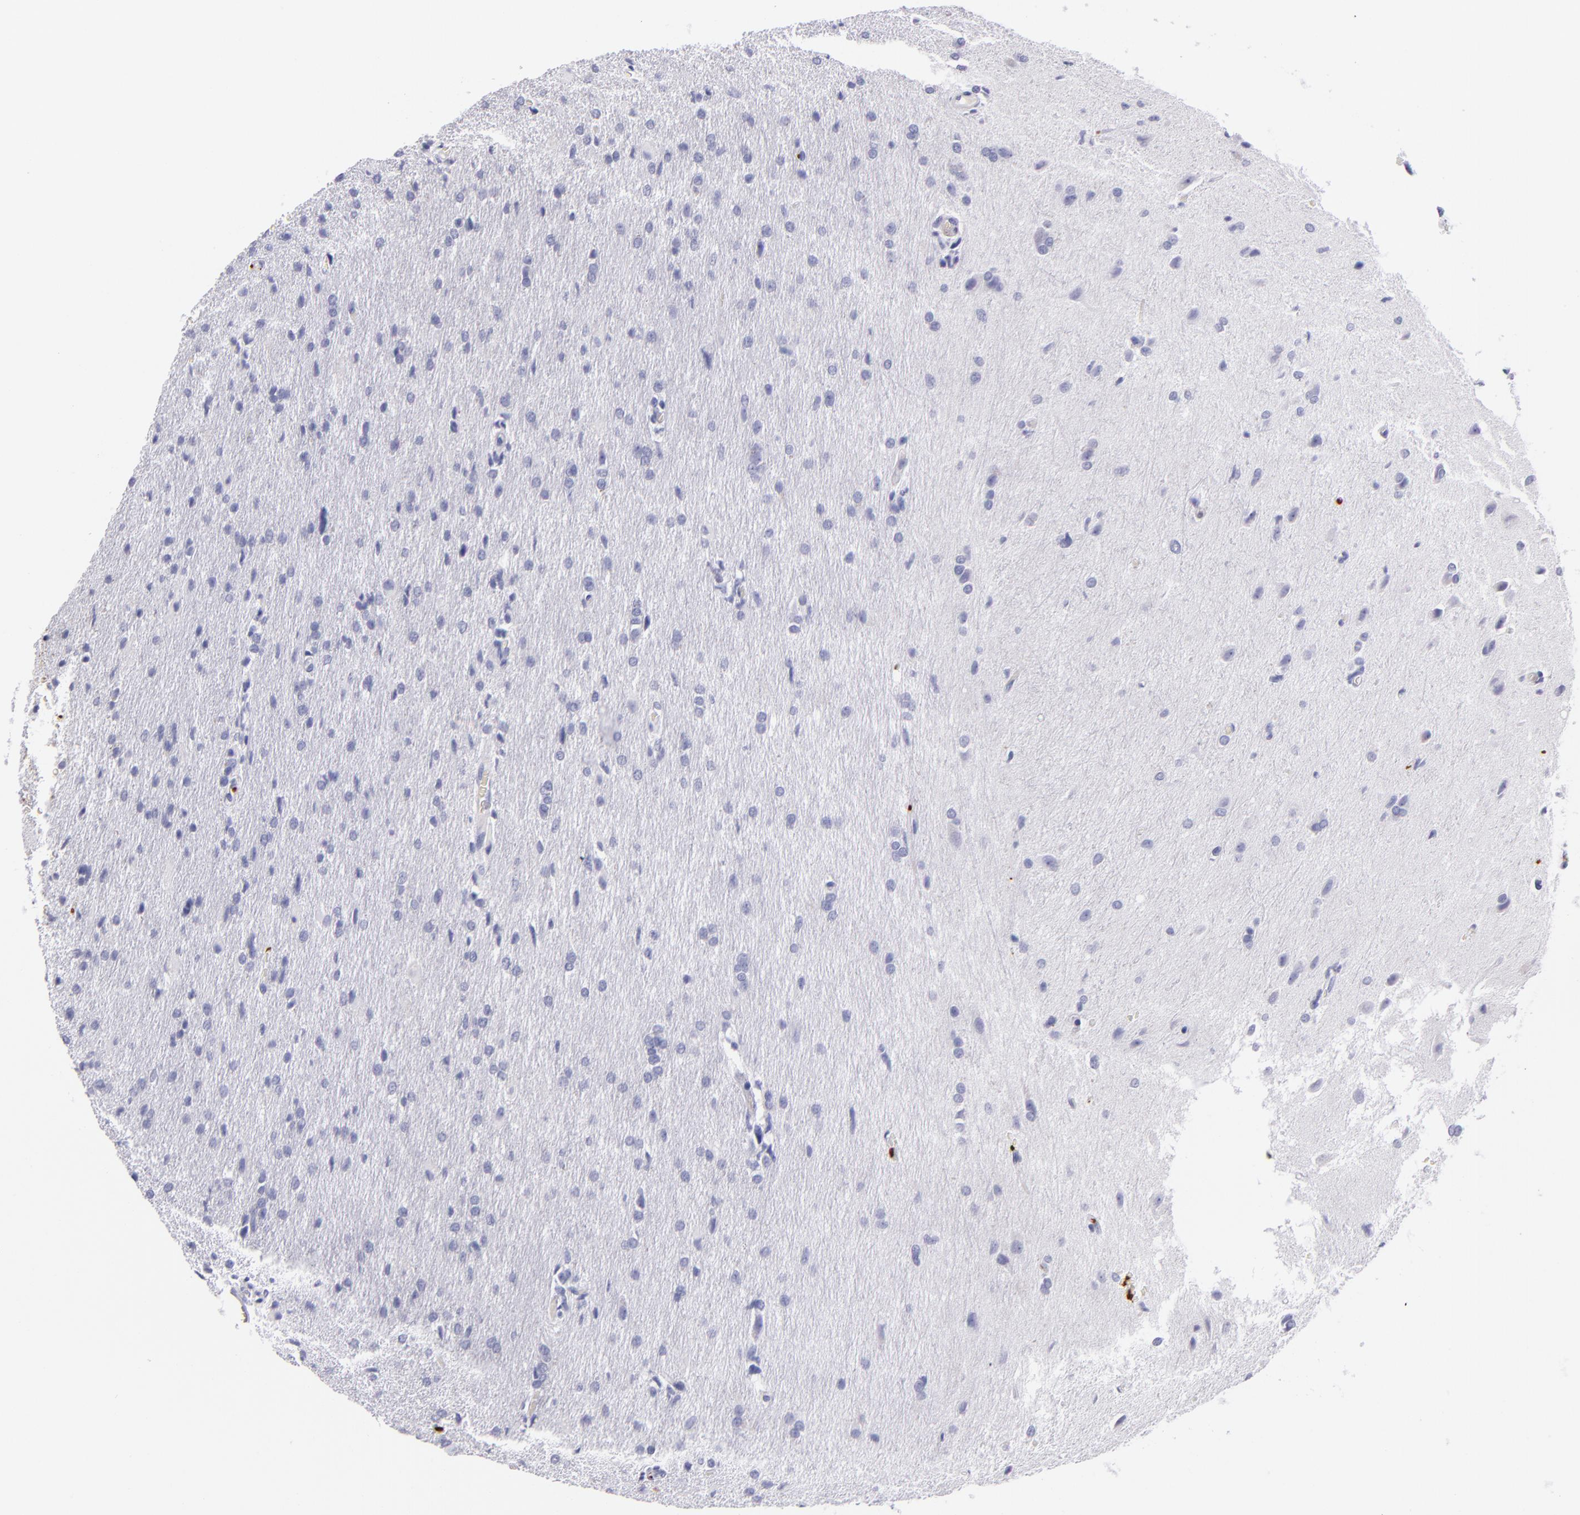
{"staining": {"intensity": "negative", "quantity": "none", "location": "none"}, "tissue": "glioma", "cell_type": "Tumor cells", "image_type": "cancer", "snomed": [{"axis": "morphology", "description": "Glioma, malignant, High grade"}, {"axis": "topography", "description": "Brain"}], "caption": "High magnification brightfield microscopy of glioma stained with DAB (brown) and counterstained with hematoxylin (blue): tumor cells show no significant positivity.", "gene": "GP1BA", "patient": {"sex": "male", "age": 68}}